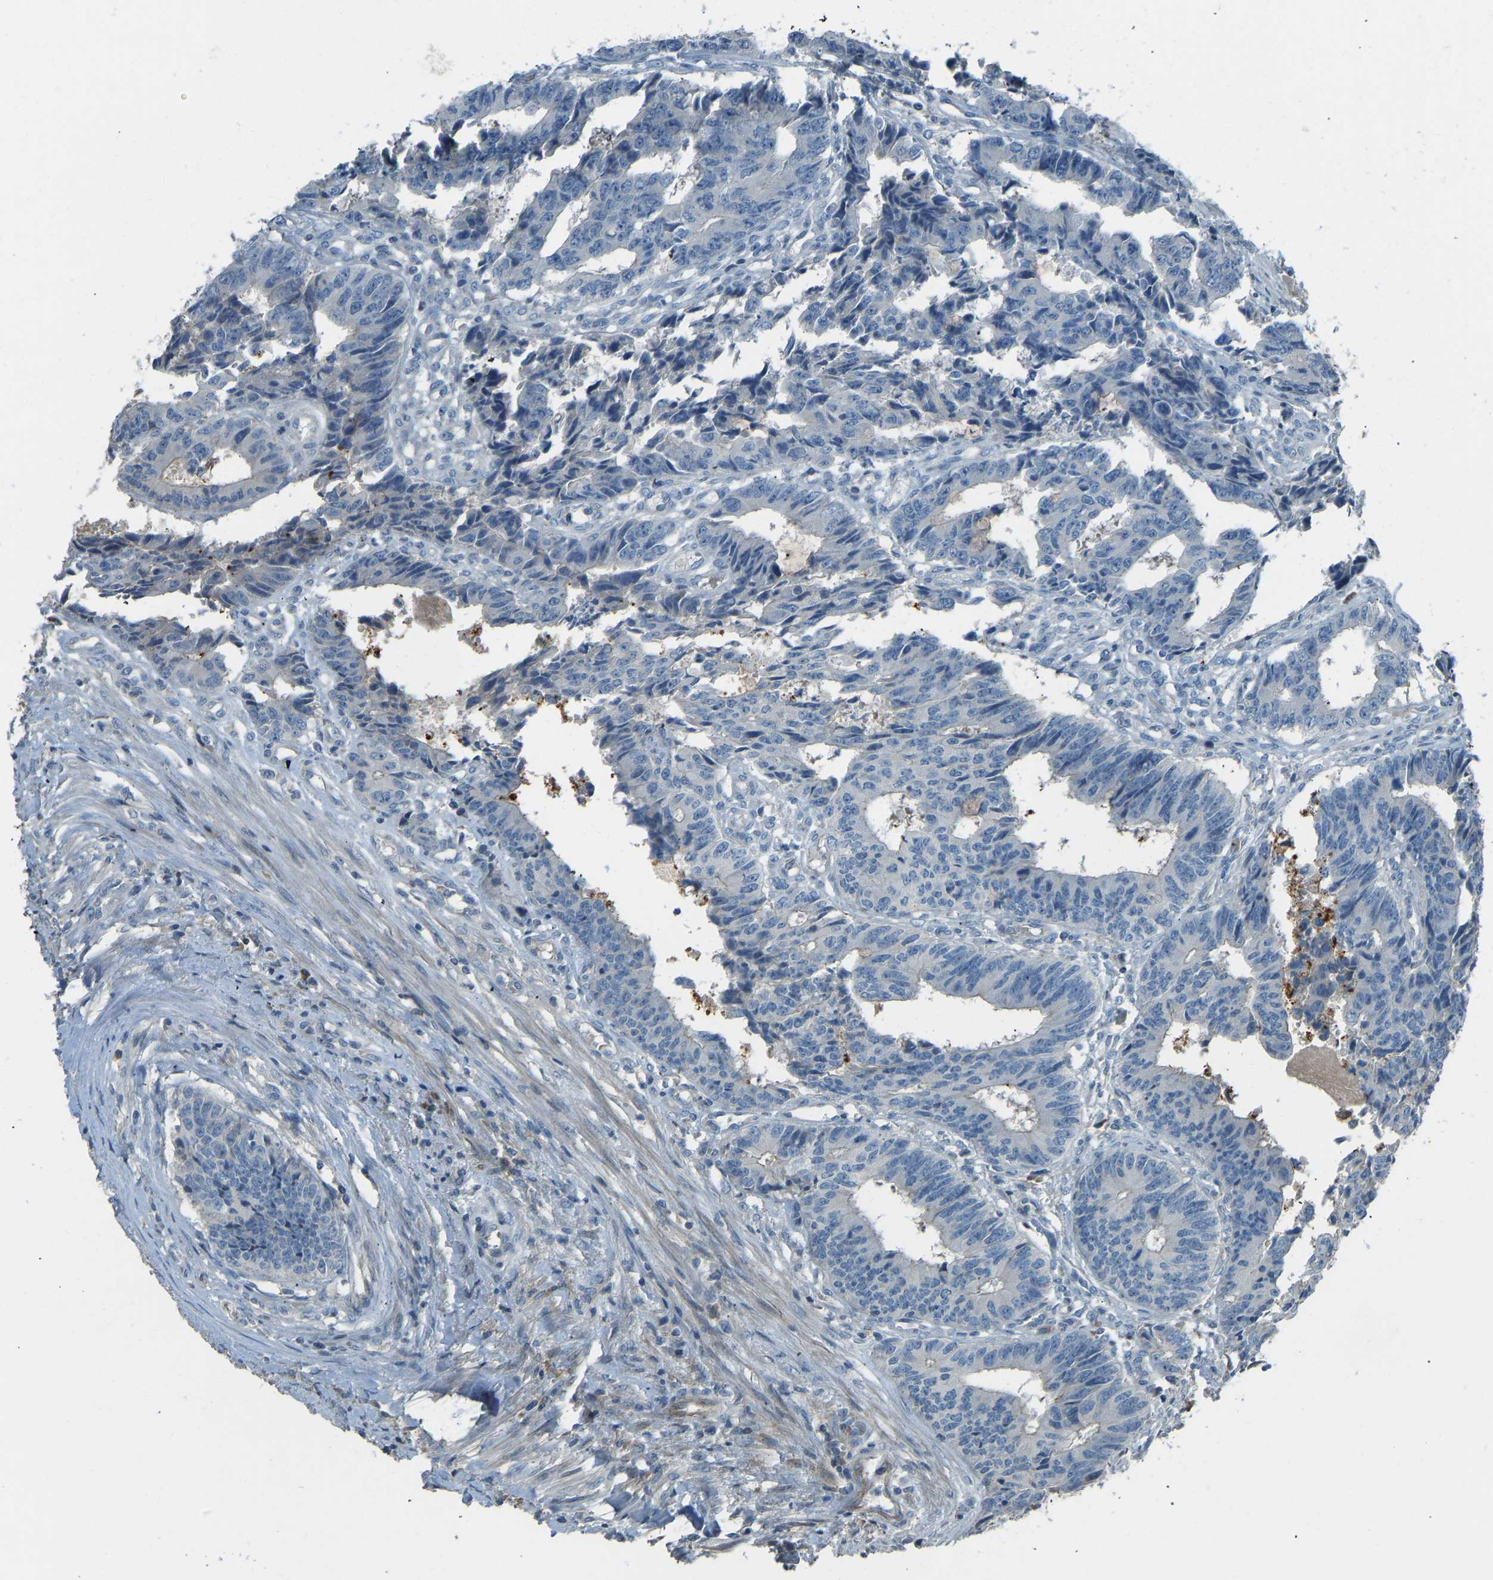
{"staining": {"intensity": "negative", "quantity": "none", "location": "none"}, "tissue": "colorectal cancer", "cell_type": "Tumor cells", "image_type": "cancer", "snomed": [{"axis": "morphology", "description": "Adenocarcinoma, NOS"}, {"axis": "topography", "description": "Rectum"}], "caption": "Colorectal adenocarcinoma stained for a protein using IHC reveals no expression tumor cells.", "gene": "FBLN2", "patient": {"sex": "male", "age": 84}}